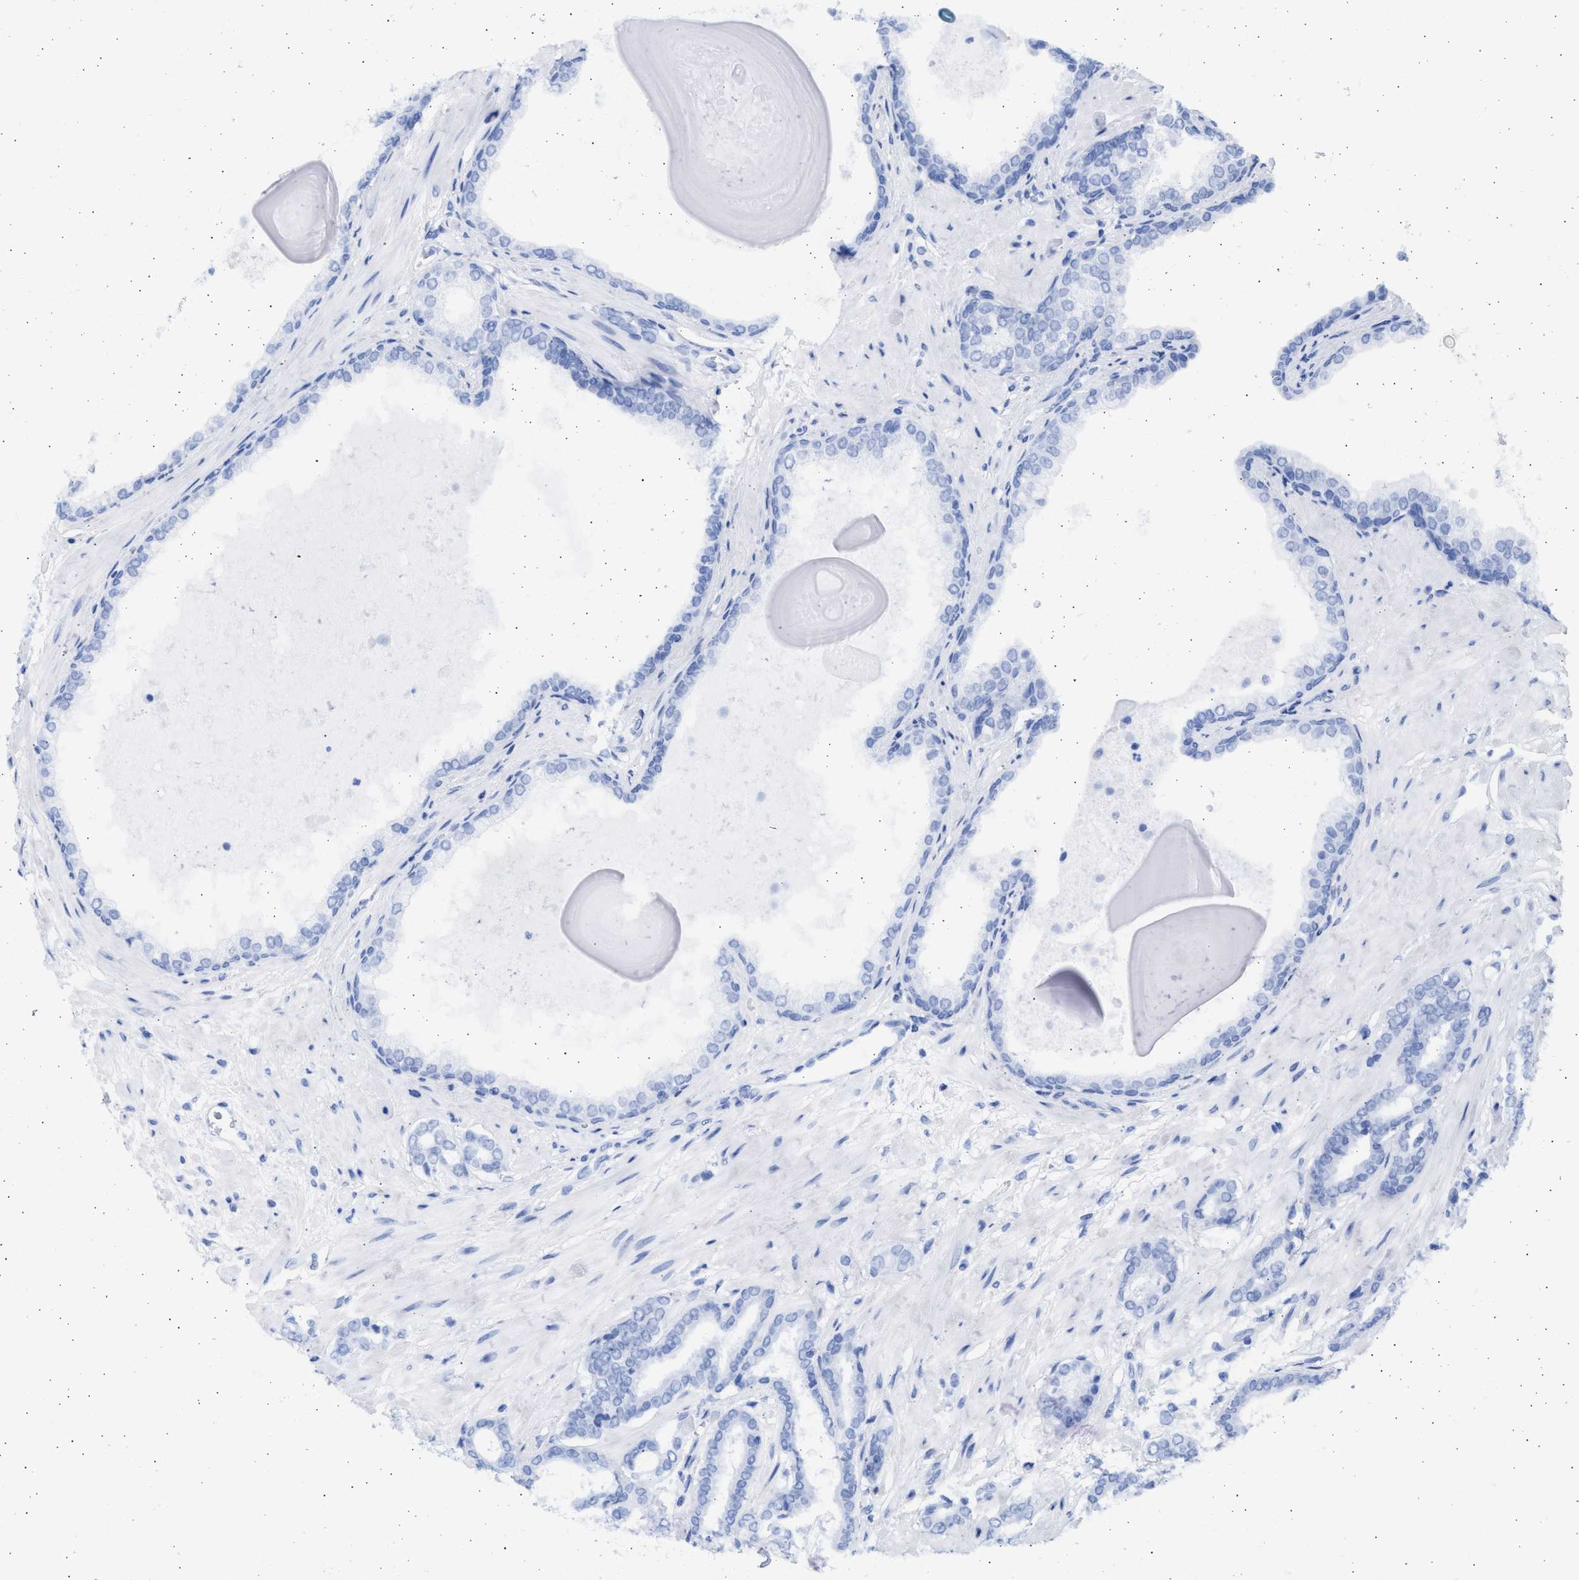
{"staining": {"intensity": "negative", "quantity": "none", "location": "none"}, "tissue": "prostate cancer", "cell_type": "Tumor cells", "image_type": "cancer", "snomed": [{"axis": "morphology", "description": "Adenocarcinoma, Low grade"}, {"axis": "topography", "description": "Prostate"}], "caption": "The histopathology image exhibits no staining of tumor cells in prostate cancer (low-grade adenocarcinoma). (Brightfield microscopy of DAB IHC at high magnification).", "gene": "ALDOC", "patient": {"sex": "male", "age": 53}}